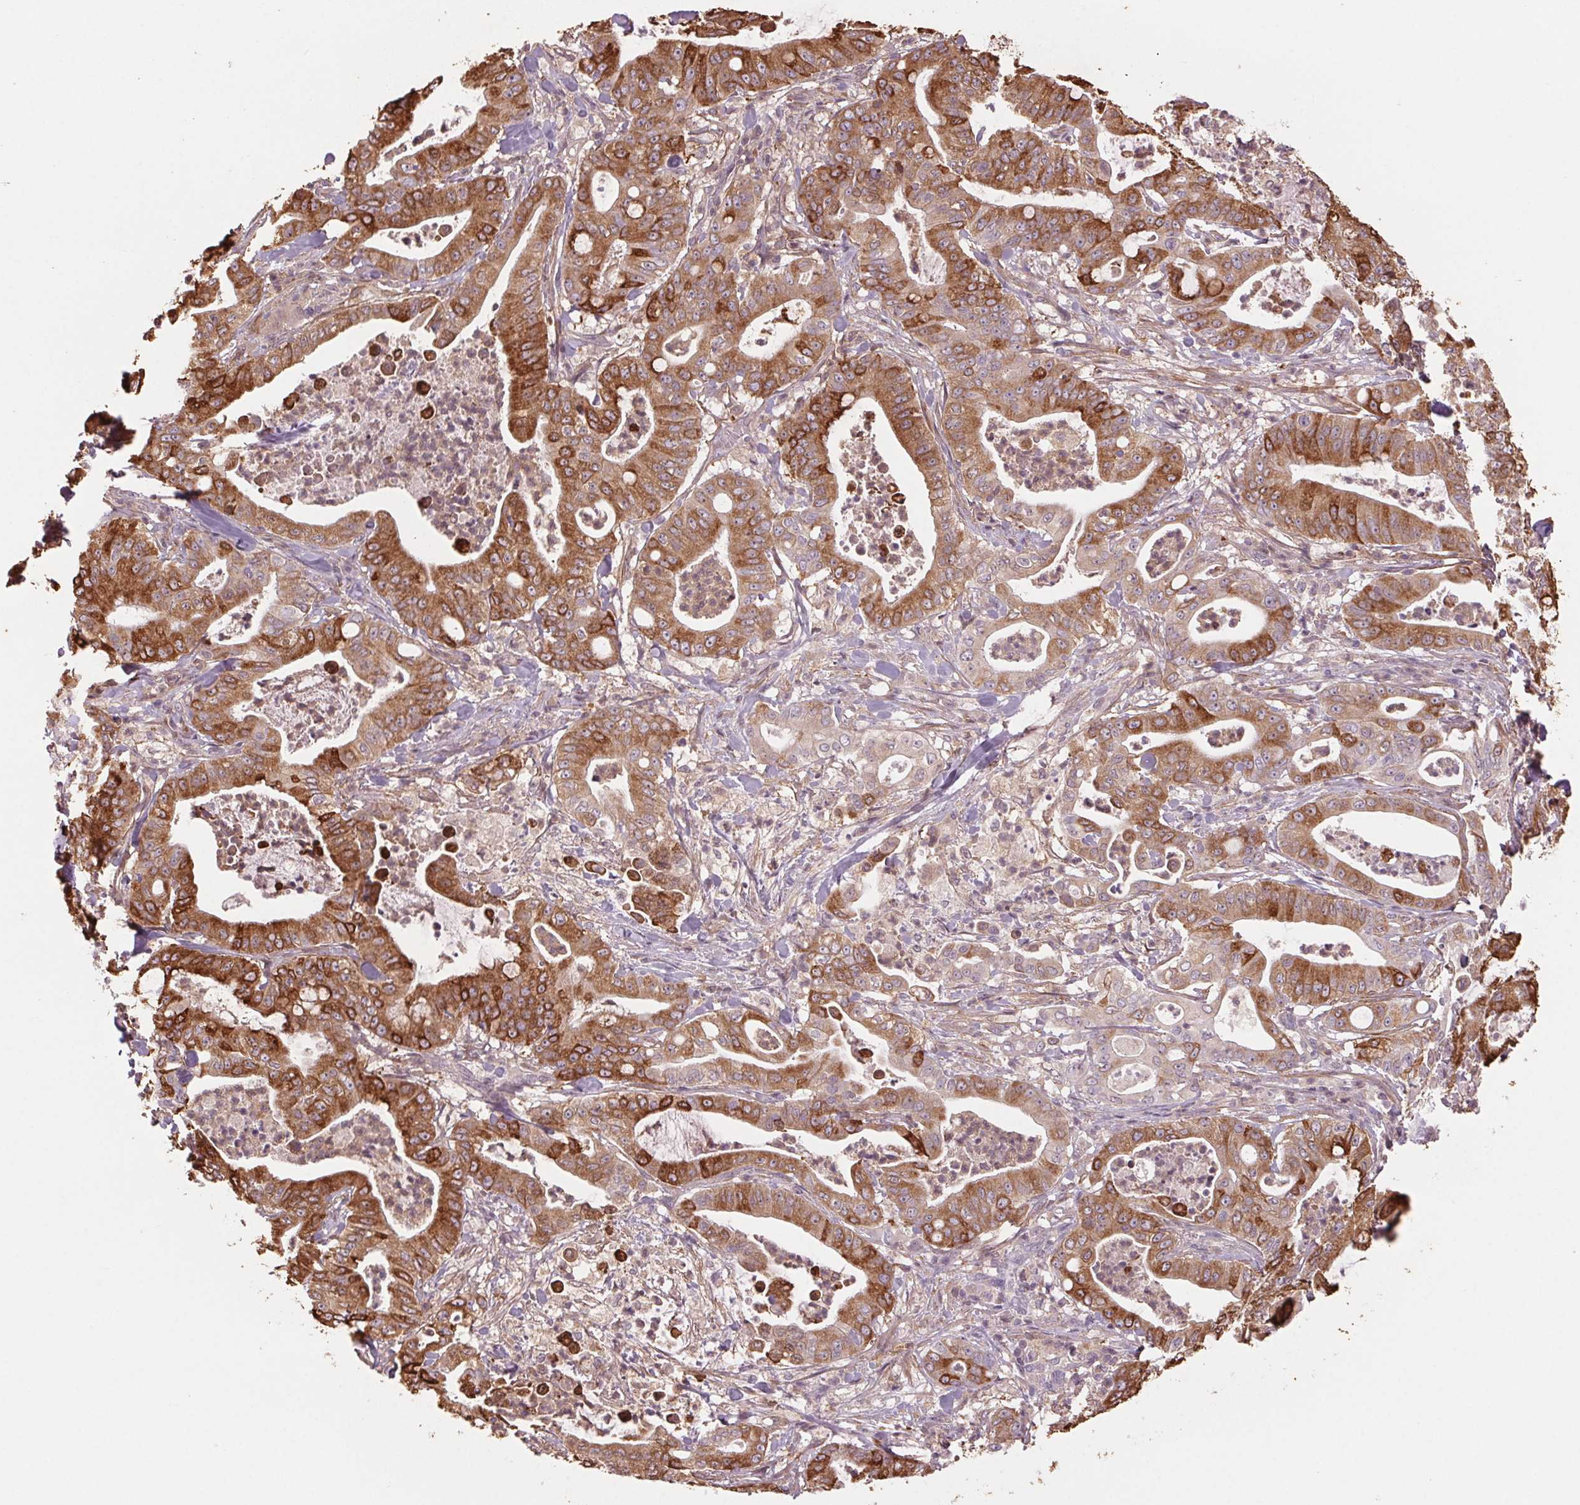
{"staining": {"intensity": "strong", "quantity": "25%-75%", "location": "cytoplasmic/membranous"}, "tissue": "pancreatic cancer", "cell_type": "Tumor cells", "image_type": "cancer", "snomed": [{"axis": "morphology", "description": "Adenocarcinoma, NOS"}, {"axis": "topography", "description": "Pancreas"}], "caption": "Immunohistochemistry (IHC) photomicrograph of human pancreatic cancer stained for a protein (brown), which reveals high levels of strong cytoplasmic/membranous staining in about 25%-75% of tumor cells.", "gene": "HHLA2", "patient": {"sex": "male", "age": 71}}